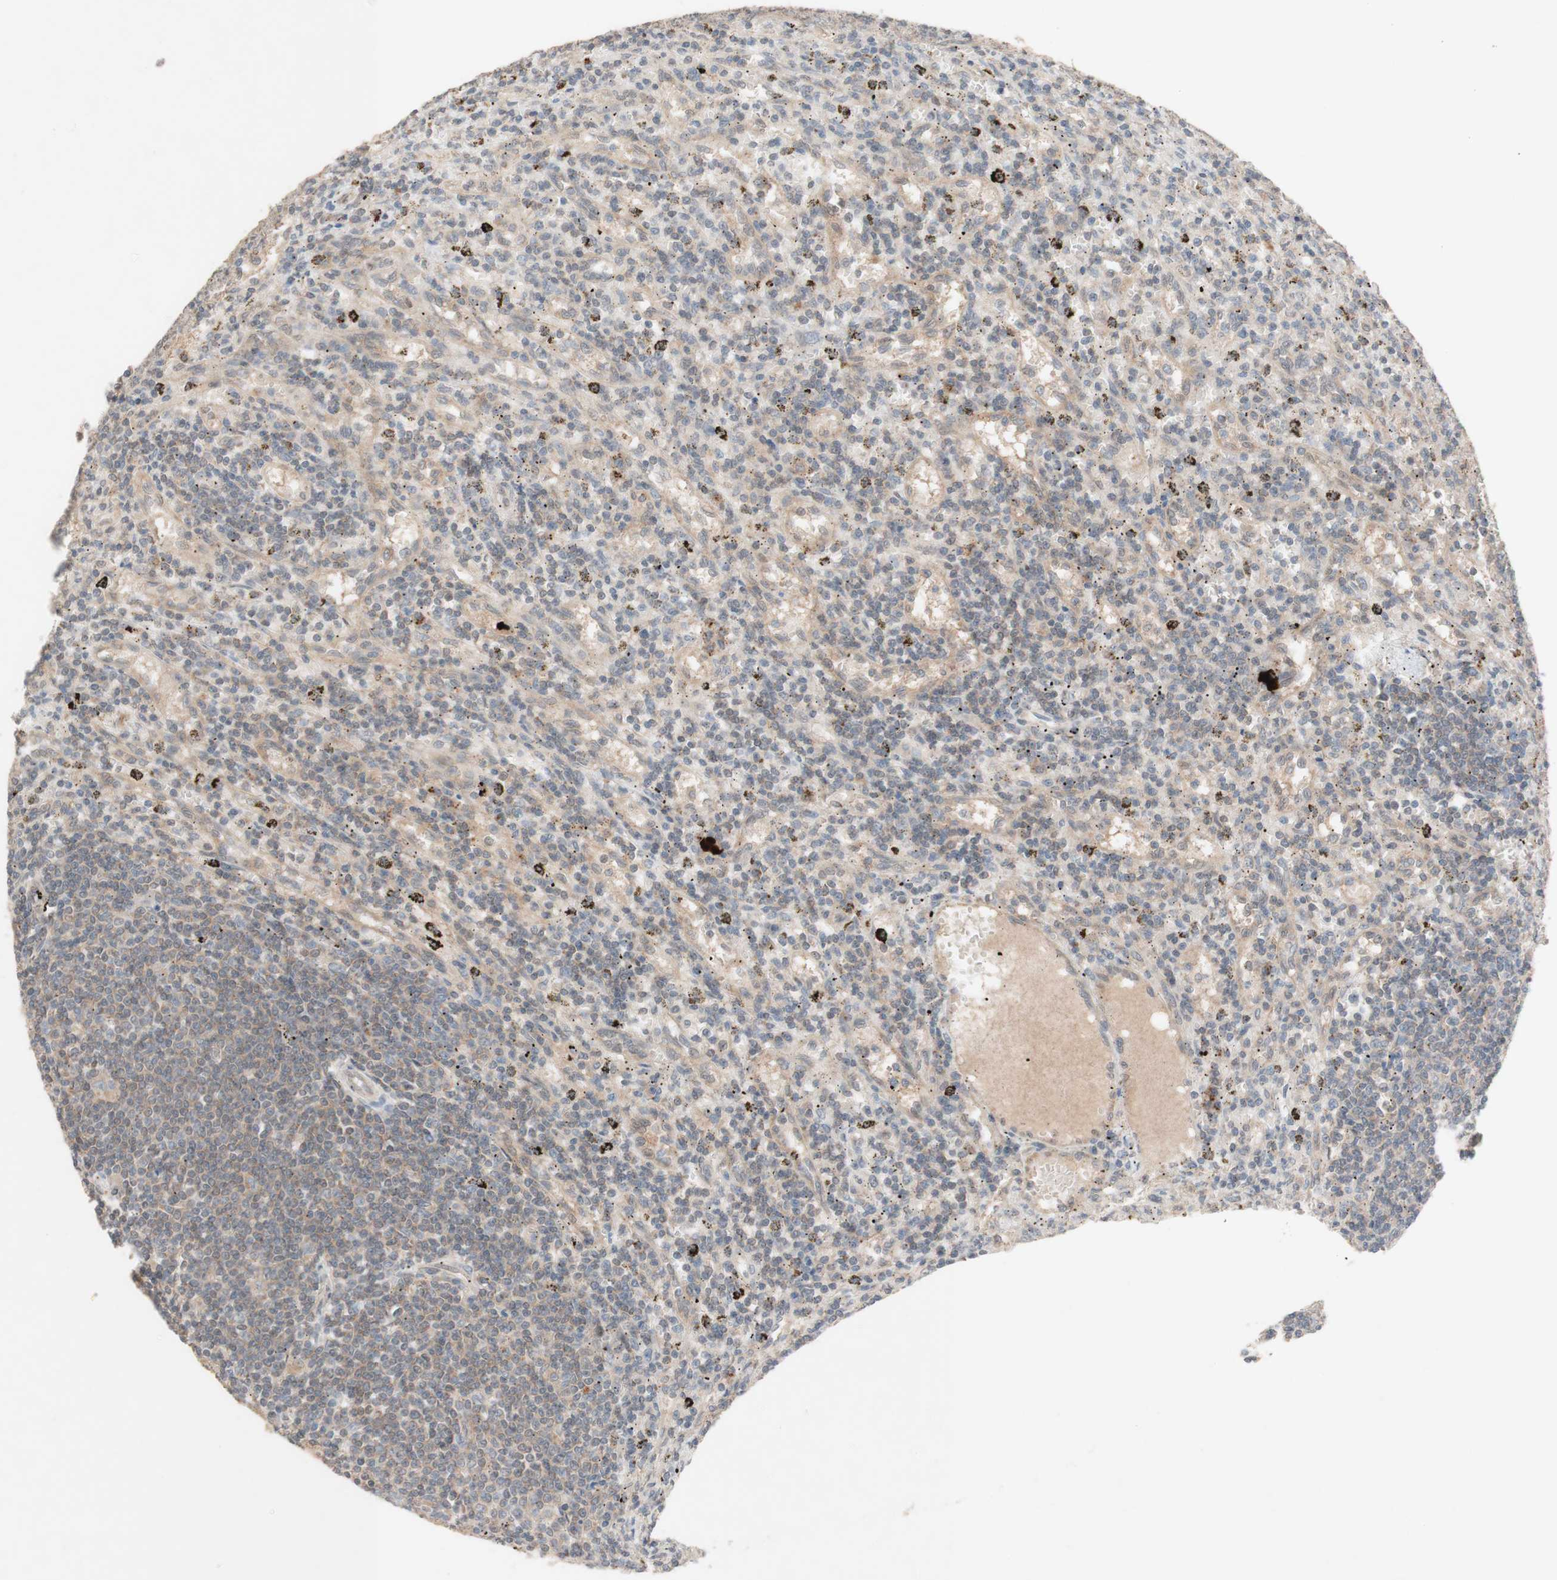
{"staining": {"intensity": "negative", "quantity": "none", "location": "none"}, "tissue": "lymphoma", "cell_type": "Tumor cells", "image_type": "cancer", "snomed": [{"axis": "morphology", "description": "Malignant lymphoma, non-Hodgkin's type, Low grade"}, {"axis": "topography", "description": "Spleen"}], "caption": "This is a histopathology image of immunohistochemistry staining of malignant lymphoma, non-Hodgkin's type (low-grade), which shows no expression in tumor cells.", "gene": "PEX2", "patient": {"sex": "male", "age": 76}}